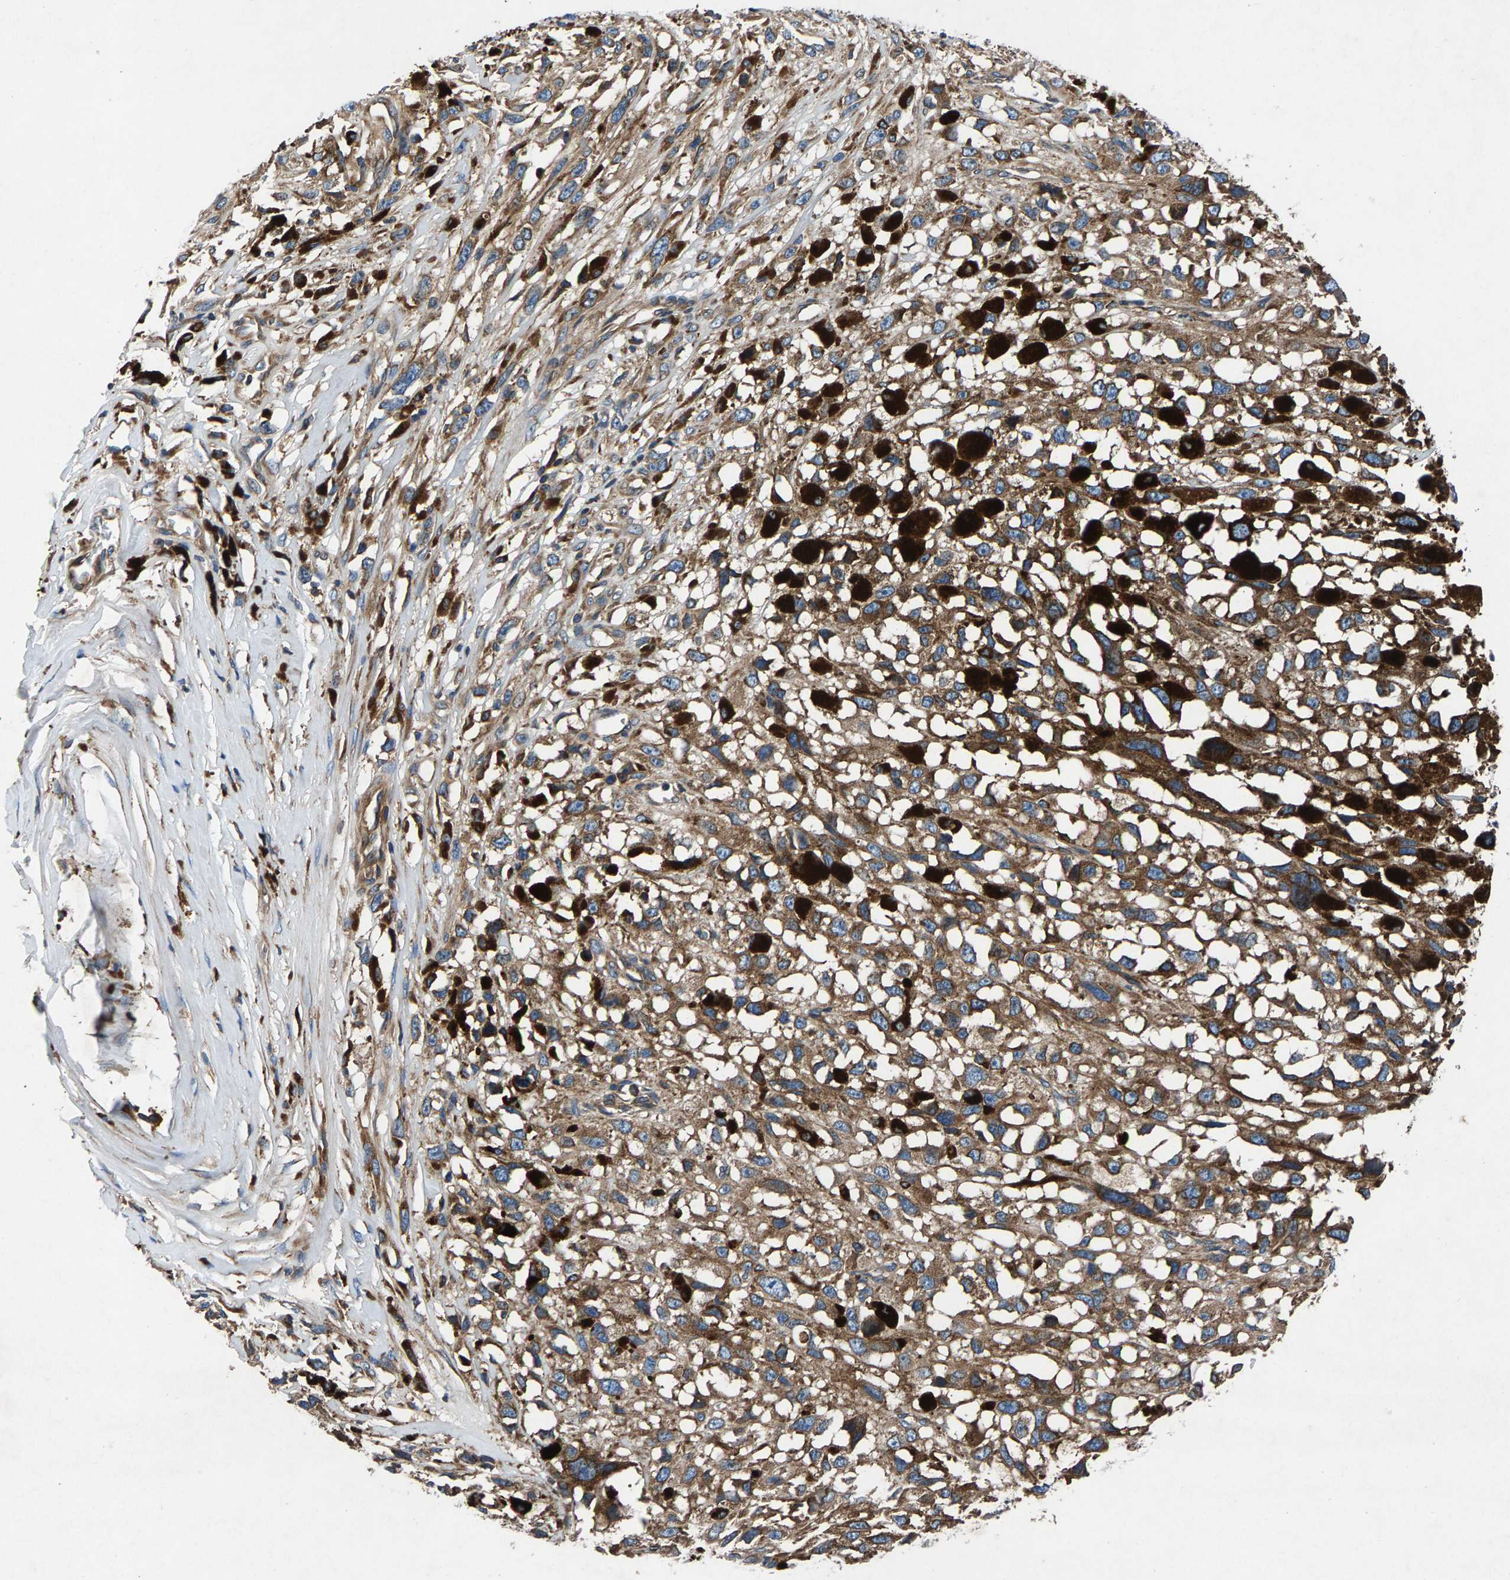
{"staining": {"intensity": "moderate", "quantity": ">75%", "location": "cytoplasmic/membranous"}, "tissue": "melanoma", "cell_type": "Tumor cells", "image_type": "cancer", "snomed": [{"axis": "morphology", "description": "Malignant melanoma, Metastatic site"}, {"axis": "topography", "description": "Lymph node"}], "caption": "The photomicrograph demonstrates immunohistochemical staining of melanoma. There is moderate cytoplasmic/membranous expression is seen in approximately >75% of tumor cells.", "gene": "LPCAT1", "patient": {"sex": "male", "age": 59}}